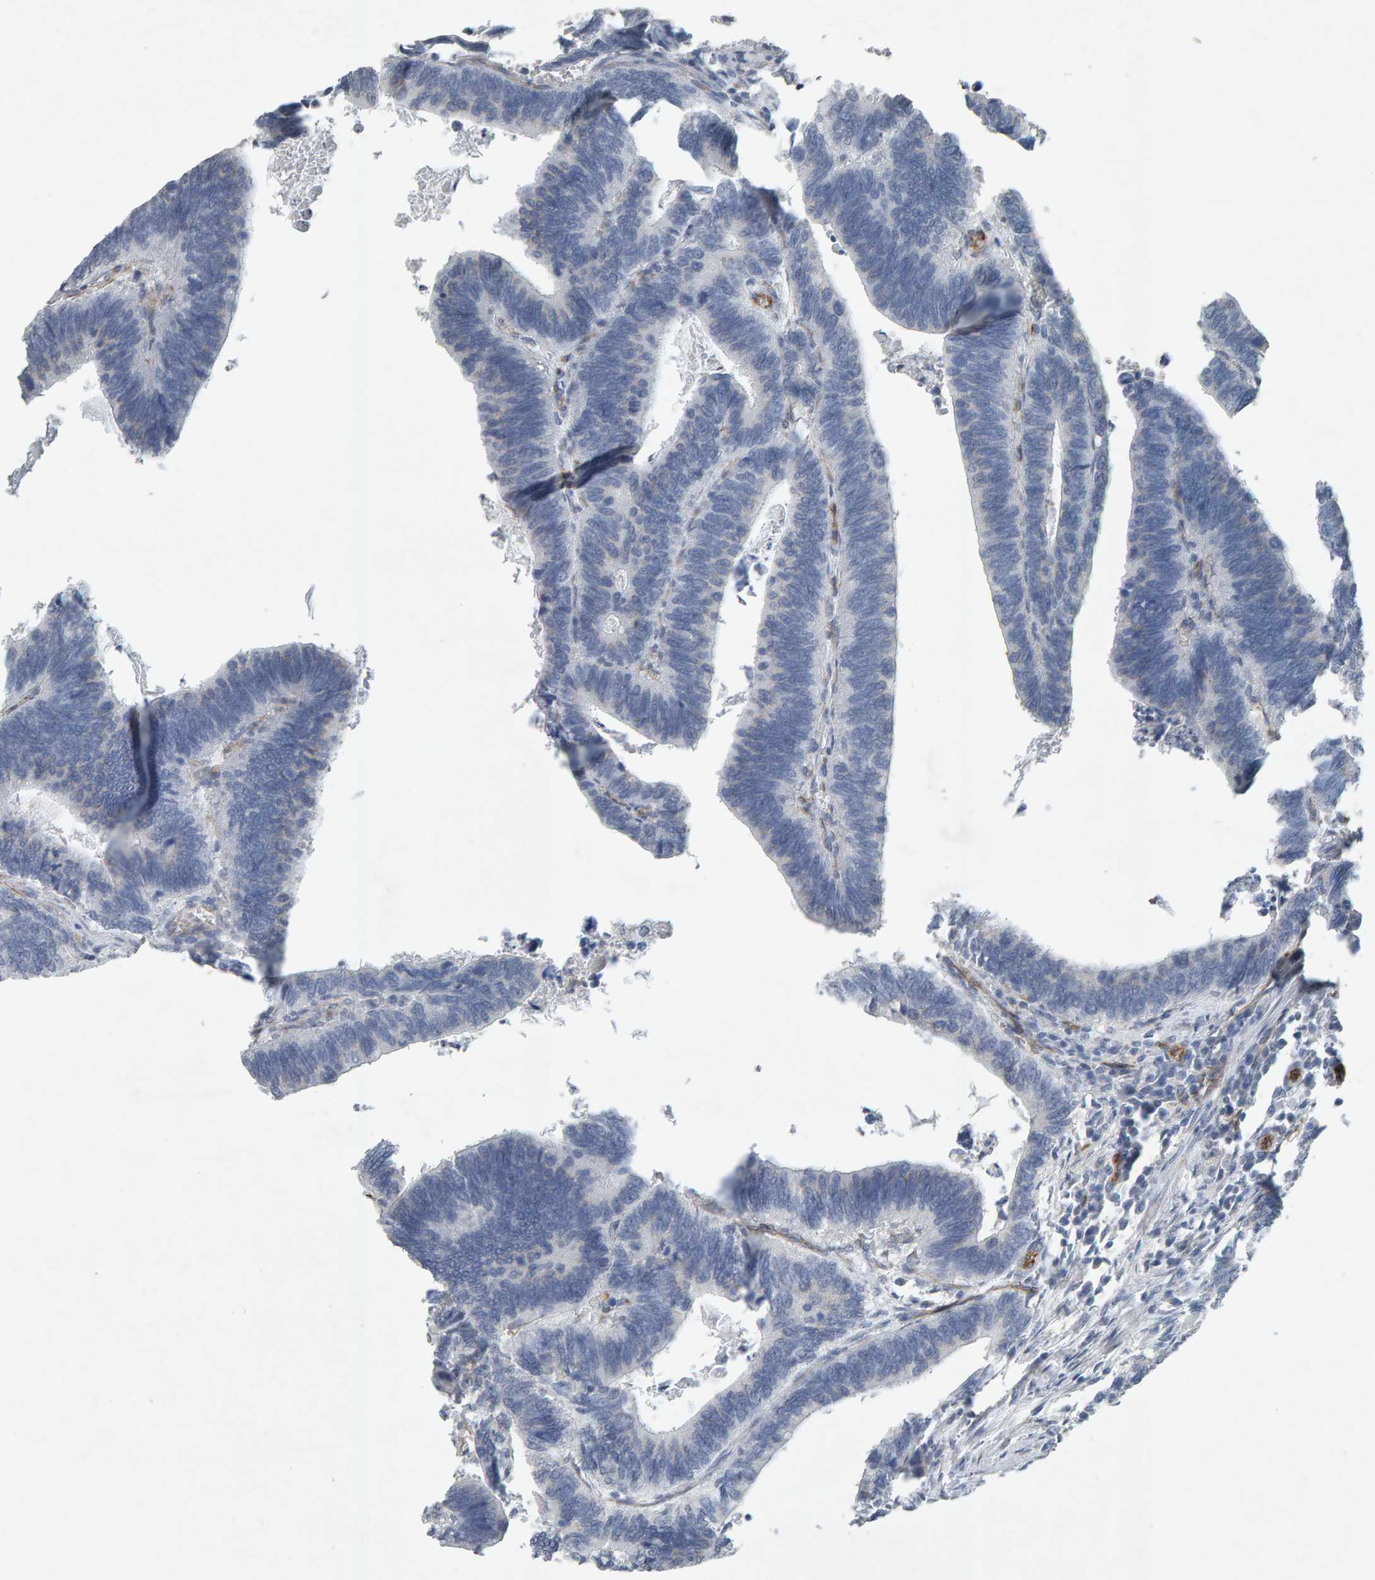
{"staining": {"intensity": "negative", "quantity": "none", "location": "none"}, "tissue": "colorectal cancer", "cell_type": "Tumor cells", "image_type": "cancer", "snomed": [{"axis": "morphology", "description": "Adenocarcinoma, NOS"}, {"axis": "topography", "description": "Colon"}], "caption": "The image shows no staining of tumor cells in colorectal adenocarcinoma.", "gene": "PTPRM", "patient": {"sex": "male", "age": 72}}